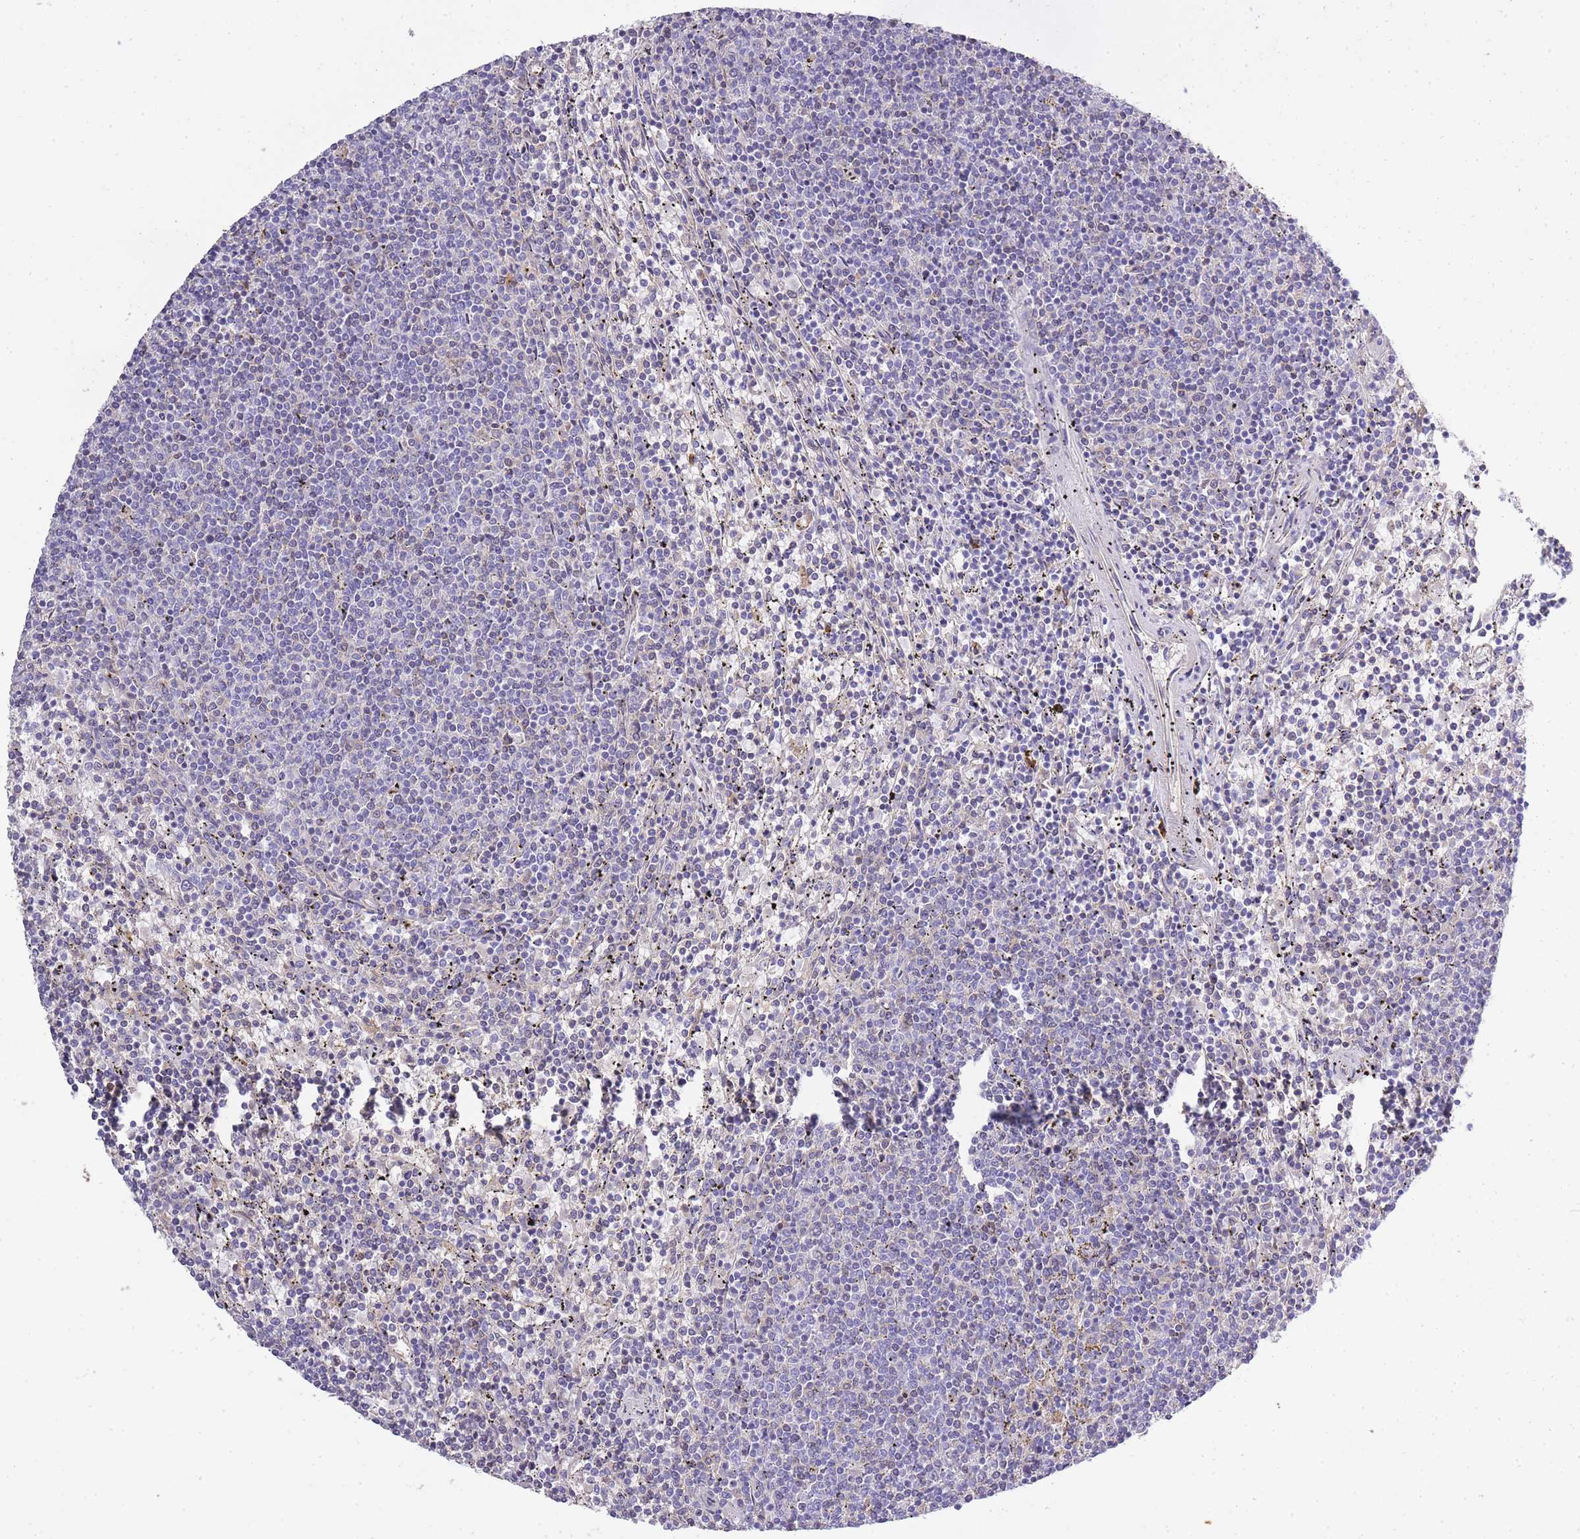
{"staining": {"intensity": "negative", "quantity": "none", "location": "none"}, "tissue": "lymphoma", "cell_type": "Tumor cells", "image_type": "cancer", "snomed": [{"axis": "morphology", "description": "Malignant lymphoma, non-Hodgkin's type, Low grade"}, {"axis": "topography", "description": "Spleen"}], "caption": "Immunohistochemistry photomicrograph of neoplastic tissue: lymphoma stained with DAB (3,3'-diaminobenzidine) displays no significant protein staining in tumor cells. (DAB immunohistochemistry, high magnification).", "gene": "IGKV1D-42", "patient": {"sex": "female", "age": 50}}